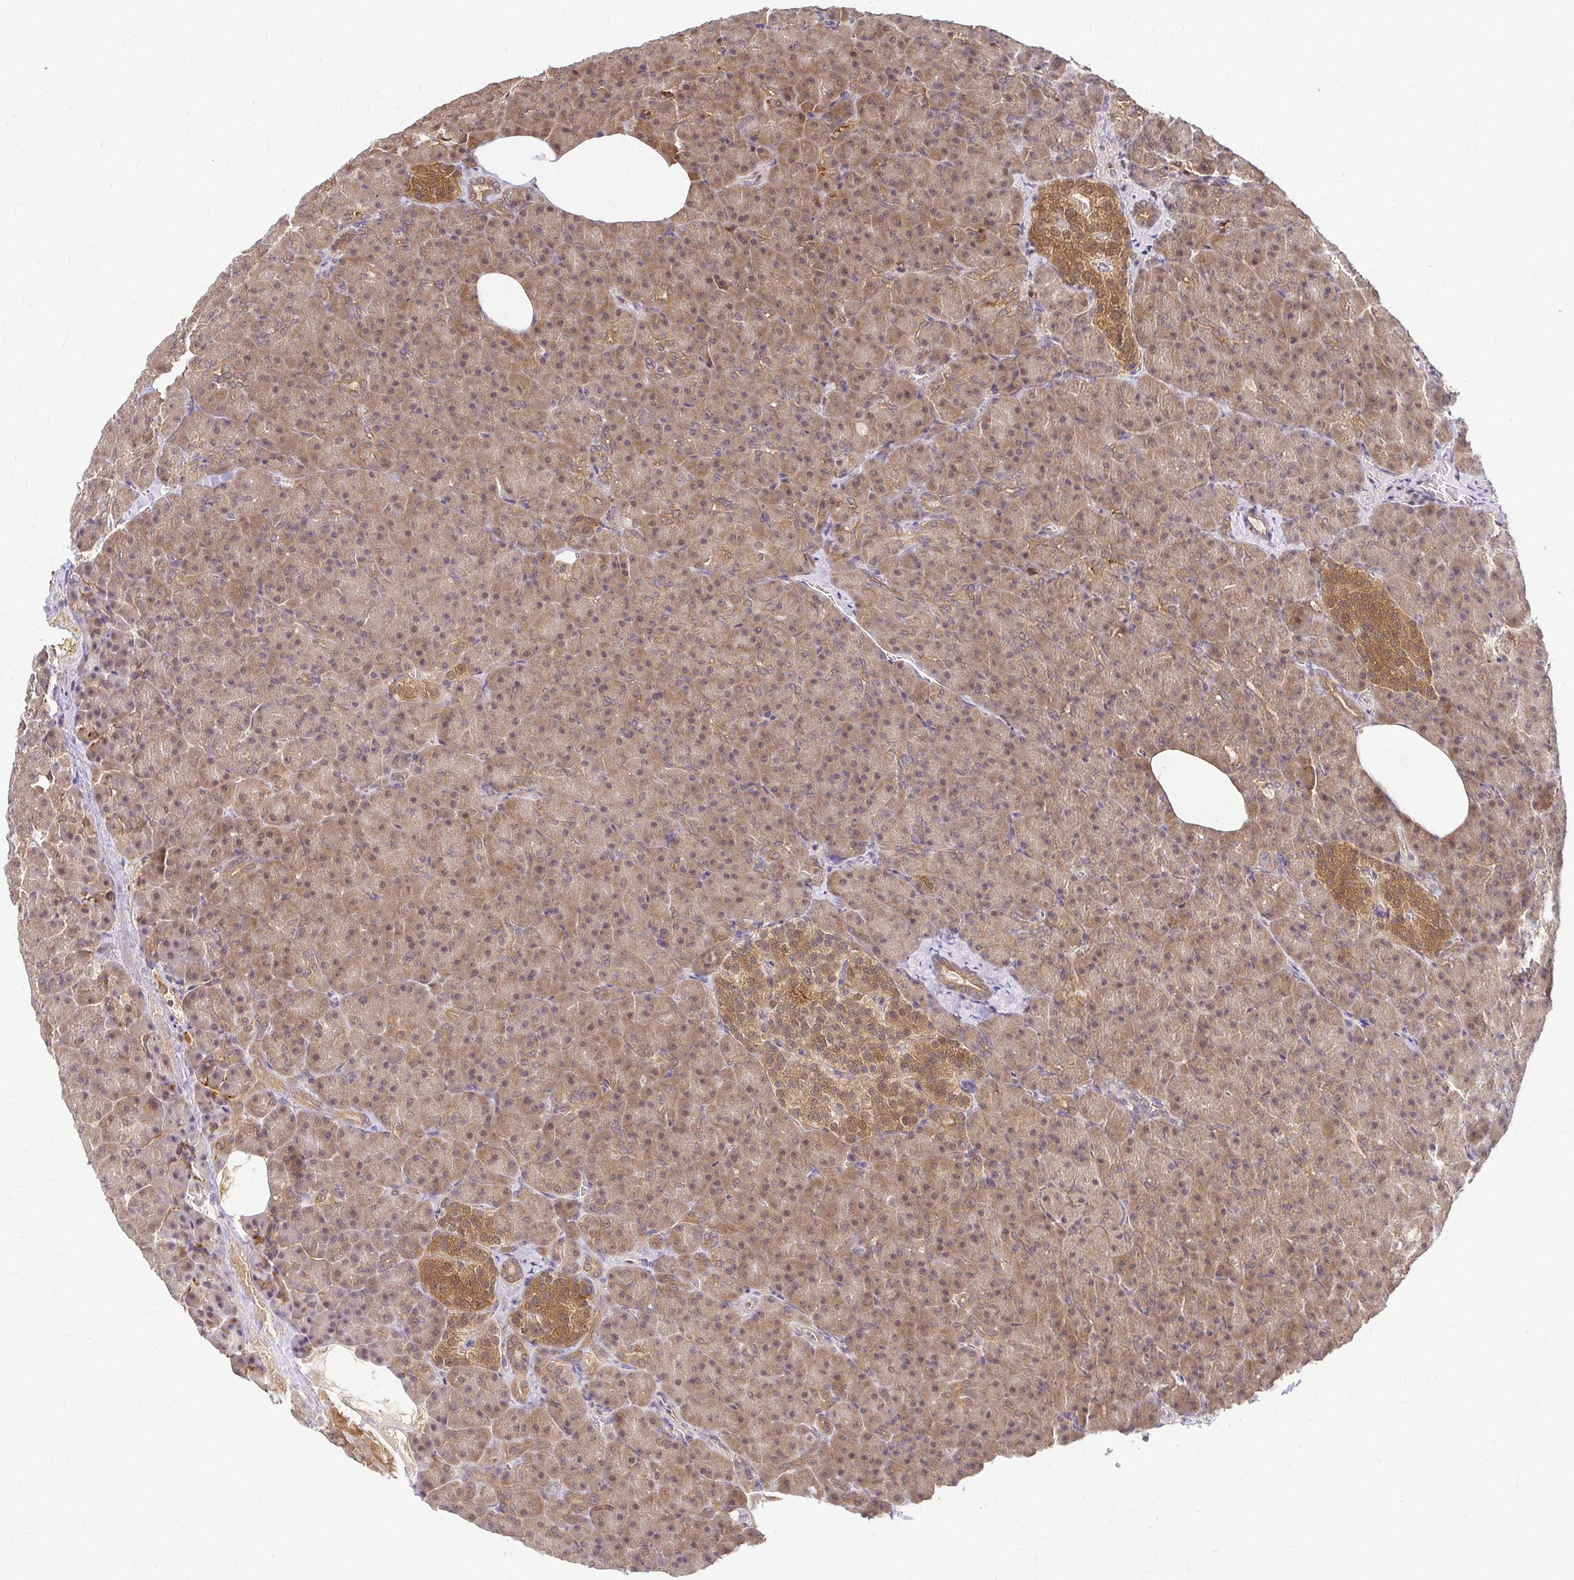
{"staining": {"intensity": "moderate", "quantity": ">75%", "location": "cytoplasmic/membranous,nuclear"}, "tissue": "pancreas", "cell_type": "Exocrine glandular cells", "image_type": "normal", "snomed": [{"axis": "morphology", "description": "Normal tissue, NOS"}, {"axis": "topography", "description": "Pancreas"}], "caption": "Immunohistochemical staining of benign pancreas shows medium levels of moderate cytoplasmic/membranous,nuclear positivity in about >75% of exocrine glandular cells. The protein is shown in brown color, while the nuclei are stained blue.", "gene": "PSMA4", "patient": {"sex": "female", "age": 74}}